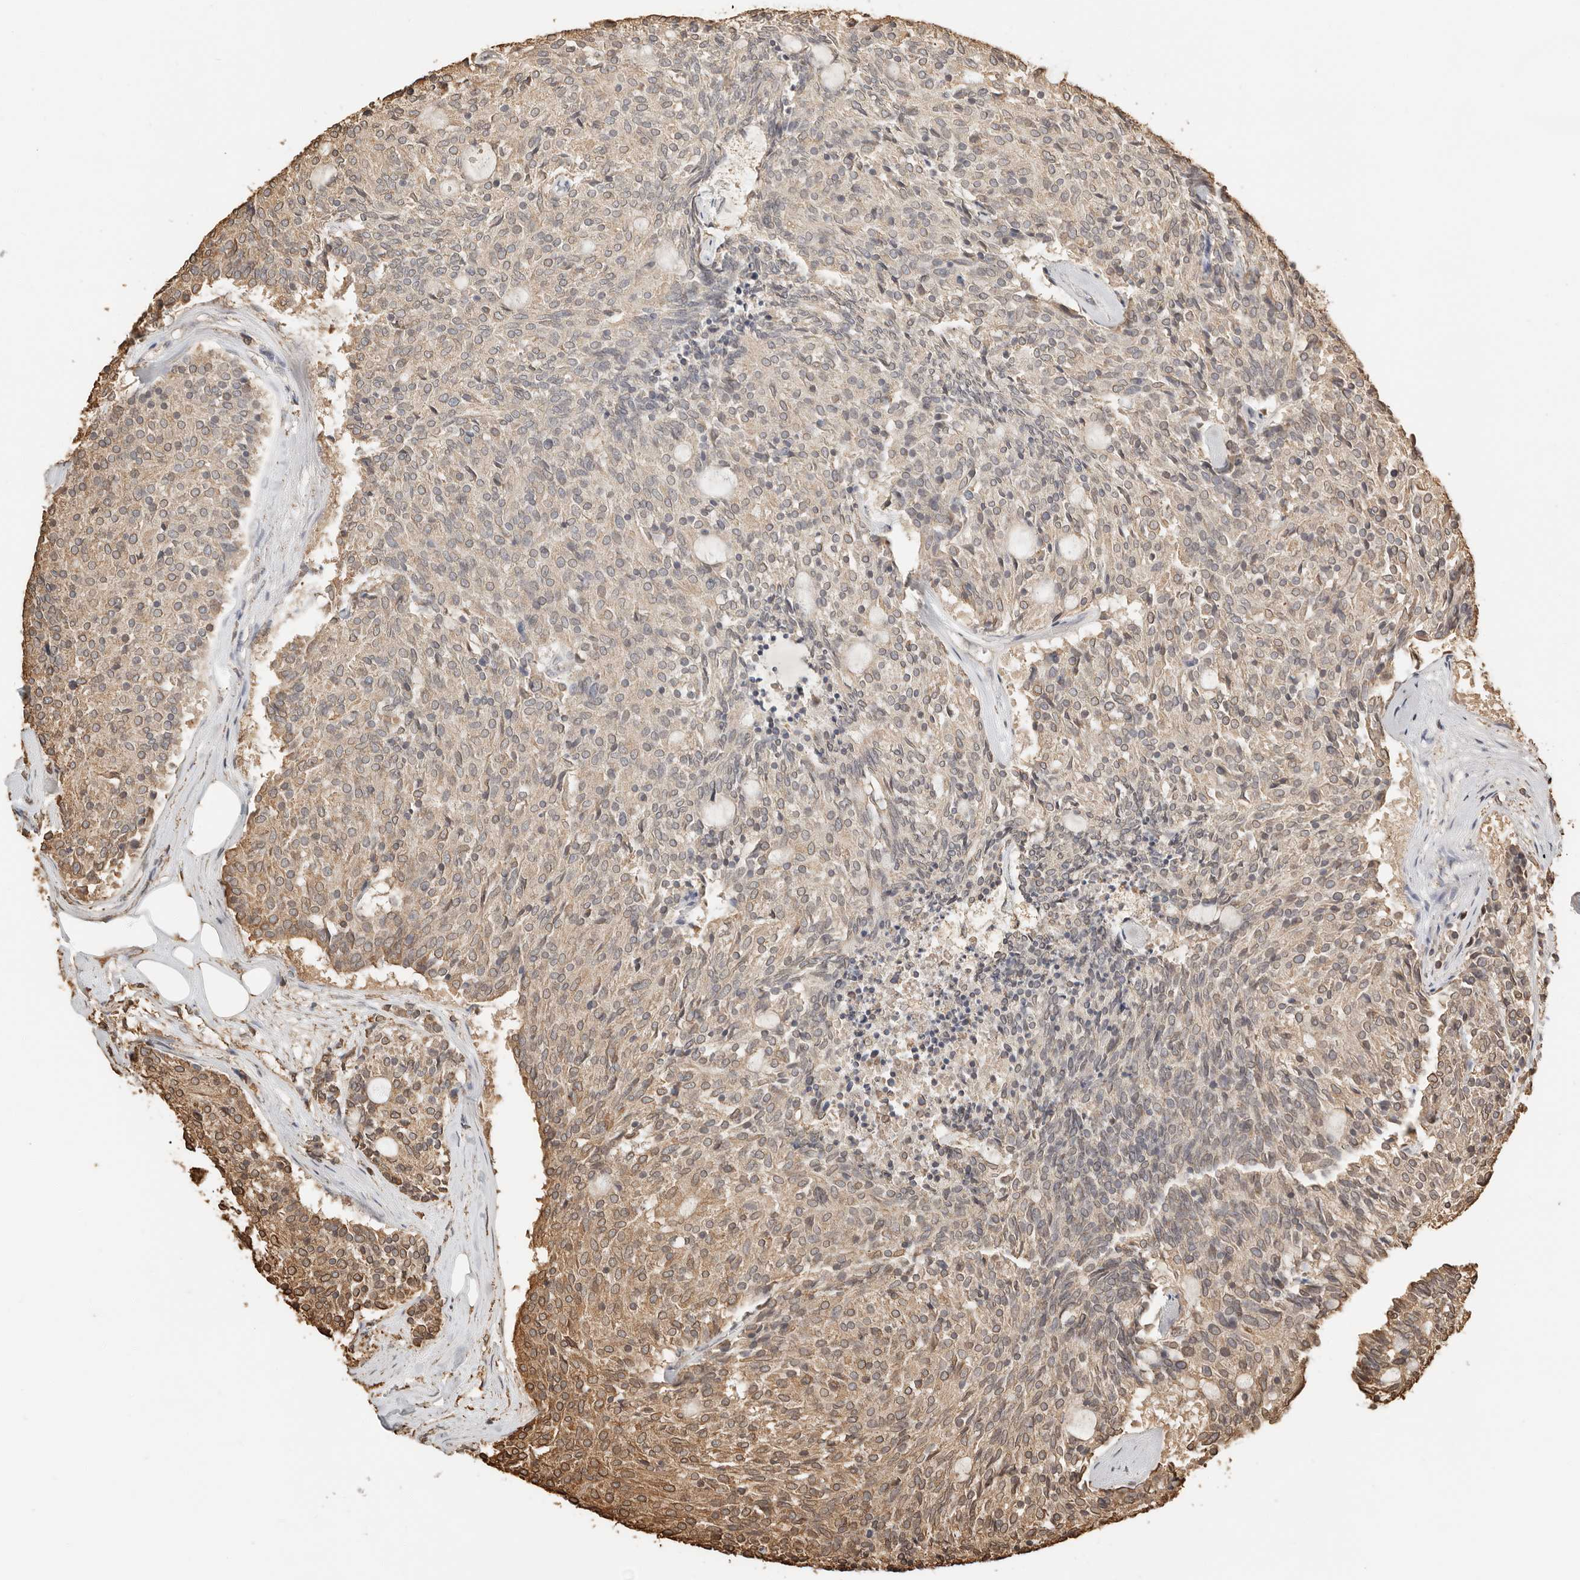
{"staining": {"intensity": "moderate", "quantity": "25%-75%", "location": "cytoplasmic/membranous"}, "tissue": "carcinoid", "cell_type": "Tumor cells", "image_type": "cancer", "snomed": [{"axis": "morphology", "description": "Carcinoid, malignant, NOS"}, {"axis": "topography", "description": "Pancreas"}], "caption": "Malignant carcinoid was stained to show a protein in brown. There is medium levels of moderate cytoplasmic/membranous expression in about 25%-75% of tumor cells.", "gene": "ARHGEF10L", "patient": {"sex": "female", "age": 54}}